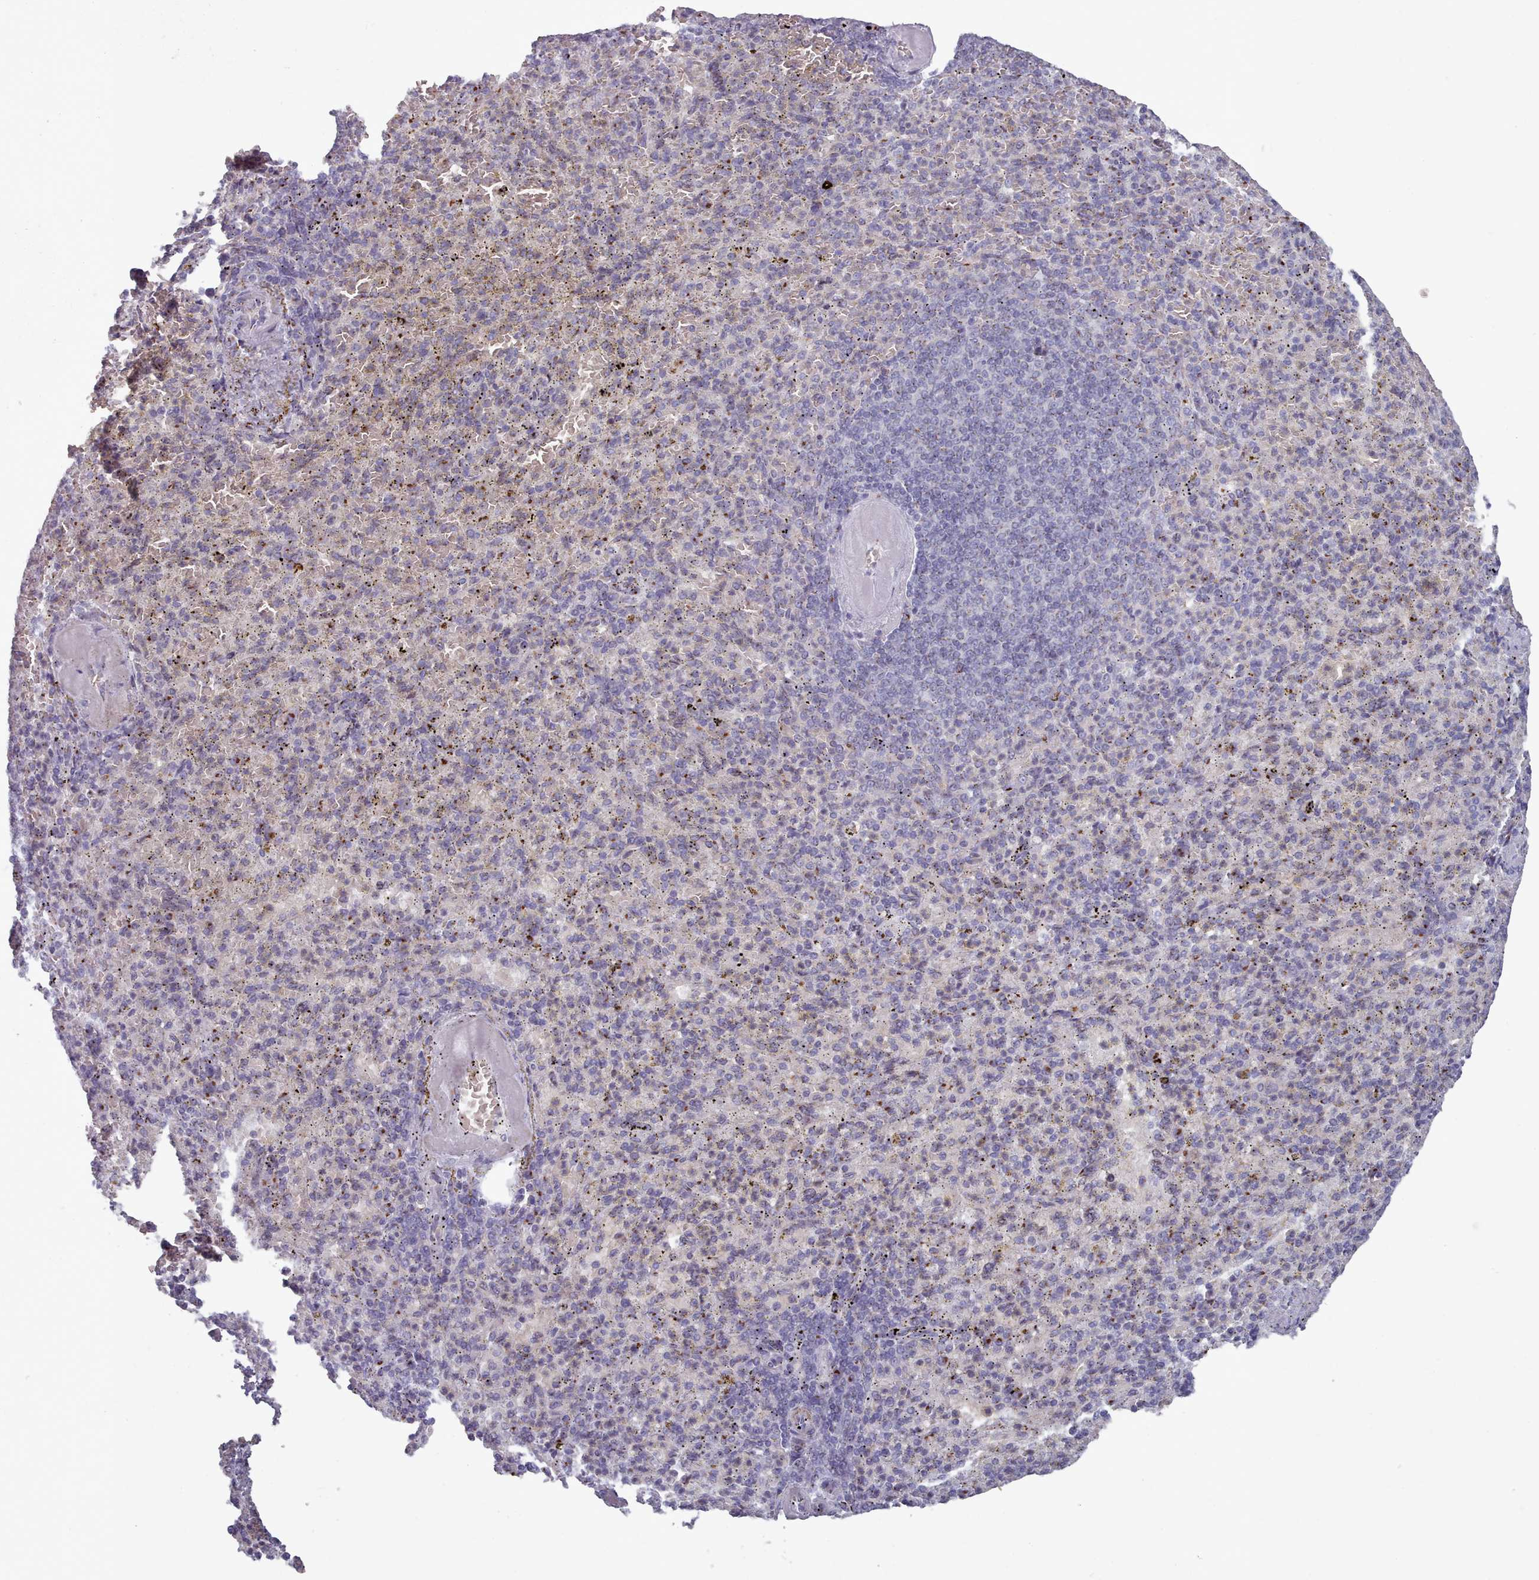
{"staining": {"intensity": "moderate", "quantity": "<25%", "location": "cytoplasmic/membranous"}, "tissue": "spleen", "cell_type": "Cells in red pulp", "image_type": "normal", "snomed": [{"axis": "morphology", "description": "Normal tissue, NOS"}, {"axis": "topography", "description": "Spleen"}], "caption": "Cells in red pulp show moderate cytoplasmic/membranous positivity in approximately <25% of cells in benign spleen. The protein is stained brown, and the nuclei are stained in blue (DAB IHC with brightfield microscopy, high magnification).", "gene": "MAN1B1", "patient": {"sex": "female", "age": 74}}